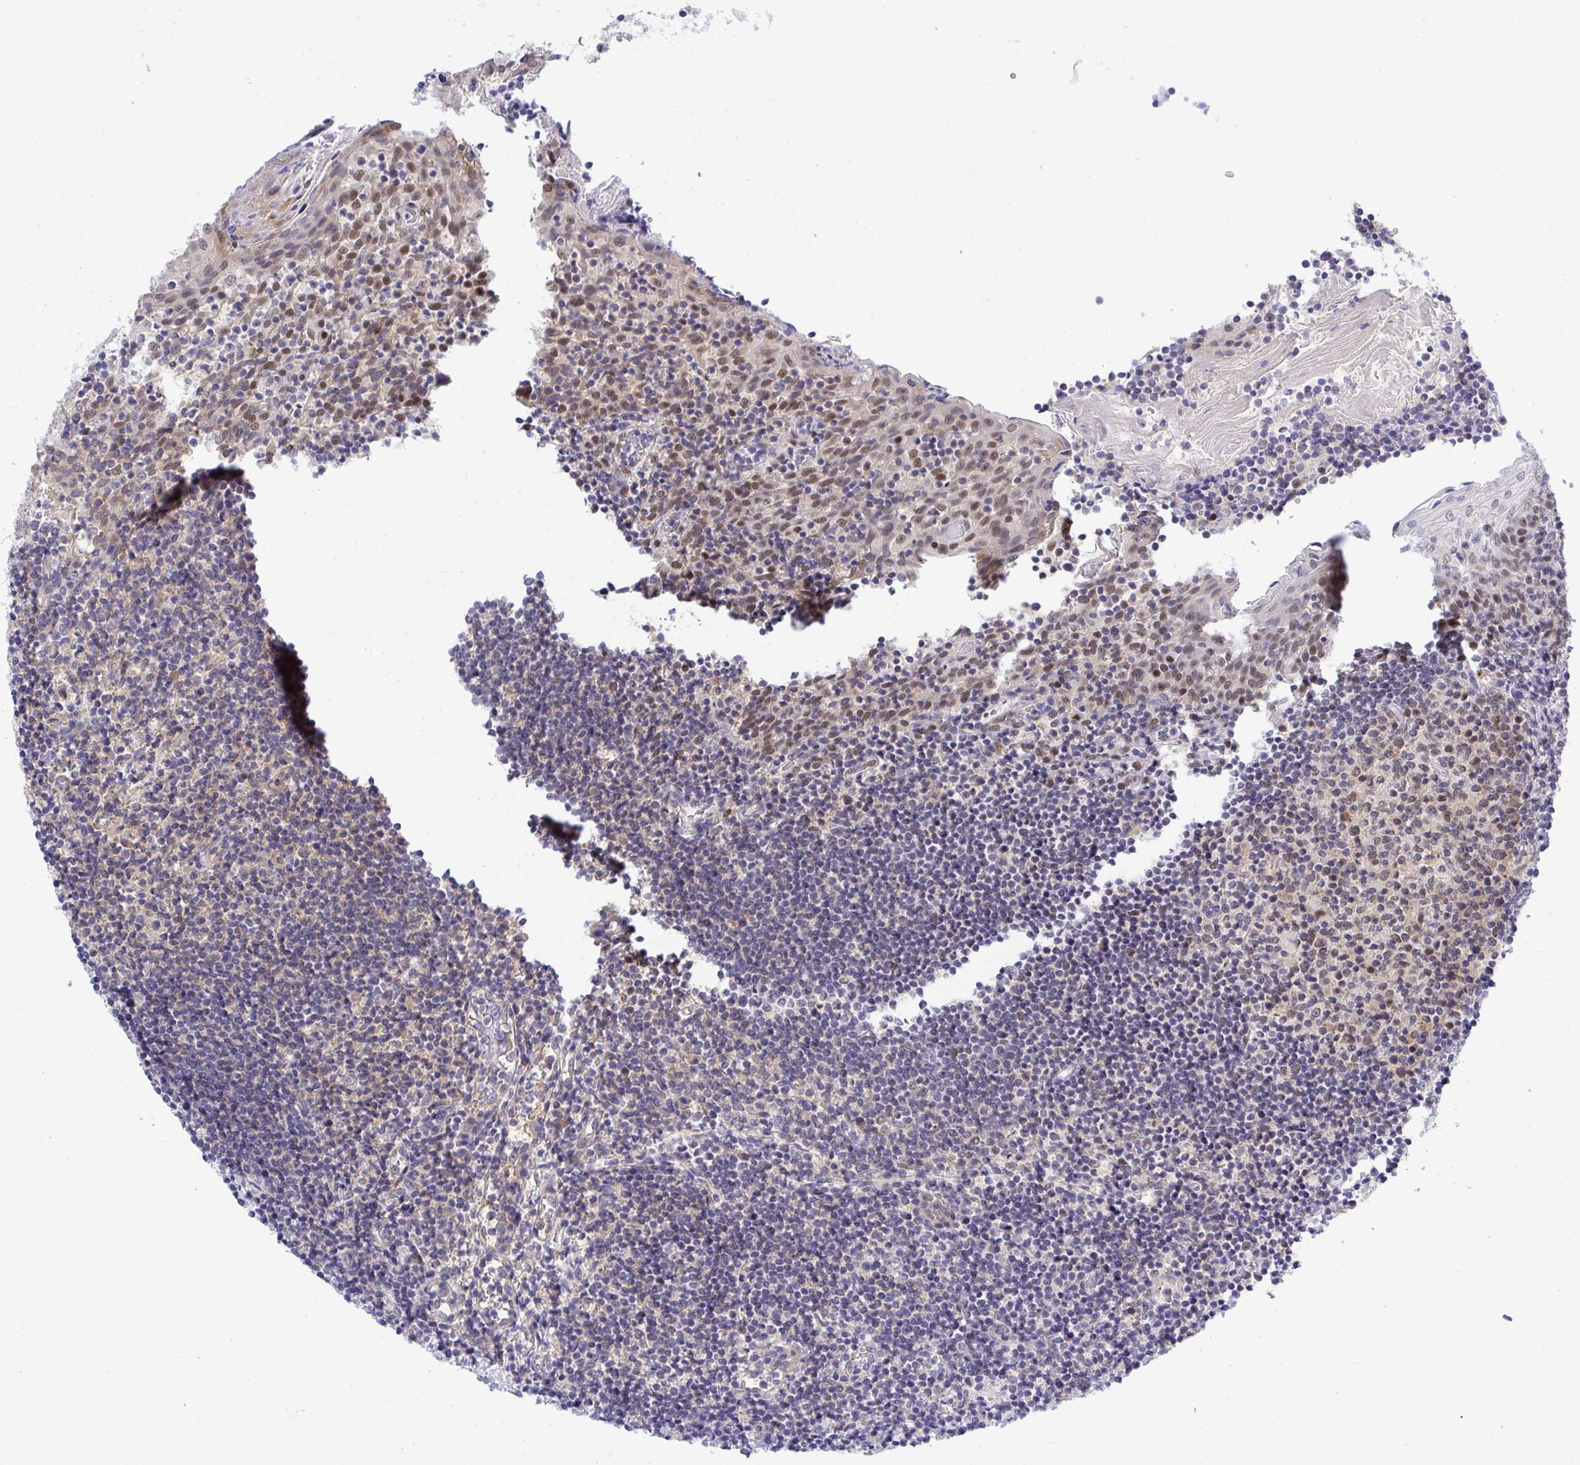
{"staining": {"intensity": "weak", "quantity": "25%-75%", "location": "nuclear"}, "tissue": "tonsil", "cell_type": "Germinal center cells", "image_type": "normal", "snomed": [{"axis": "morphology", "description": "Normal tissue, NOS"}, {"axis": "topography", "description": "Tonsil"}], "caption": "DAB immunohistochemical staining of unremarkable tonsil shows weak nuclear protein expression in about 25%-75% of germinal center cells. The protein is stained brown, and the nuclei are stained in blue (DAB IHC with brightfield microscopy, high magnification).", "gene": "THOP1", "patient": {"sex": "female", "age": 10}}